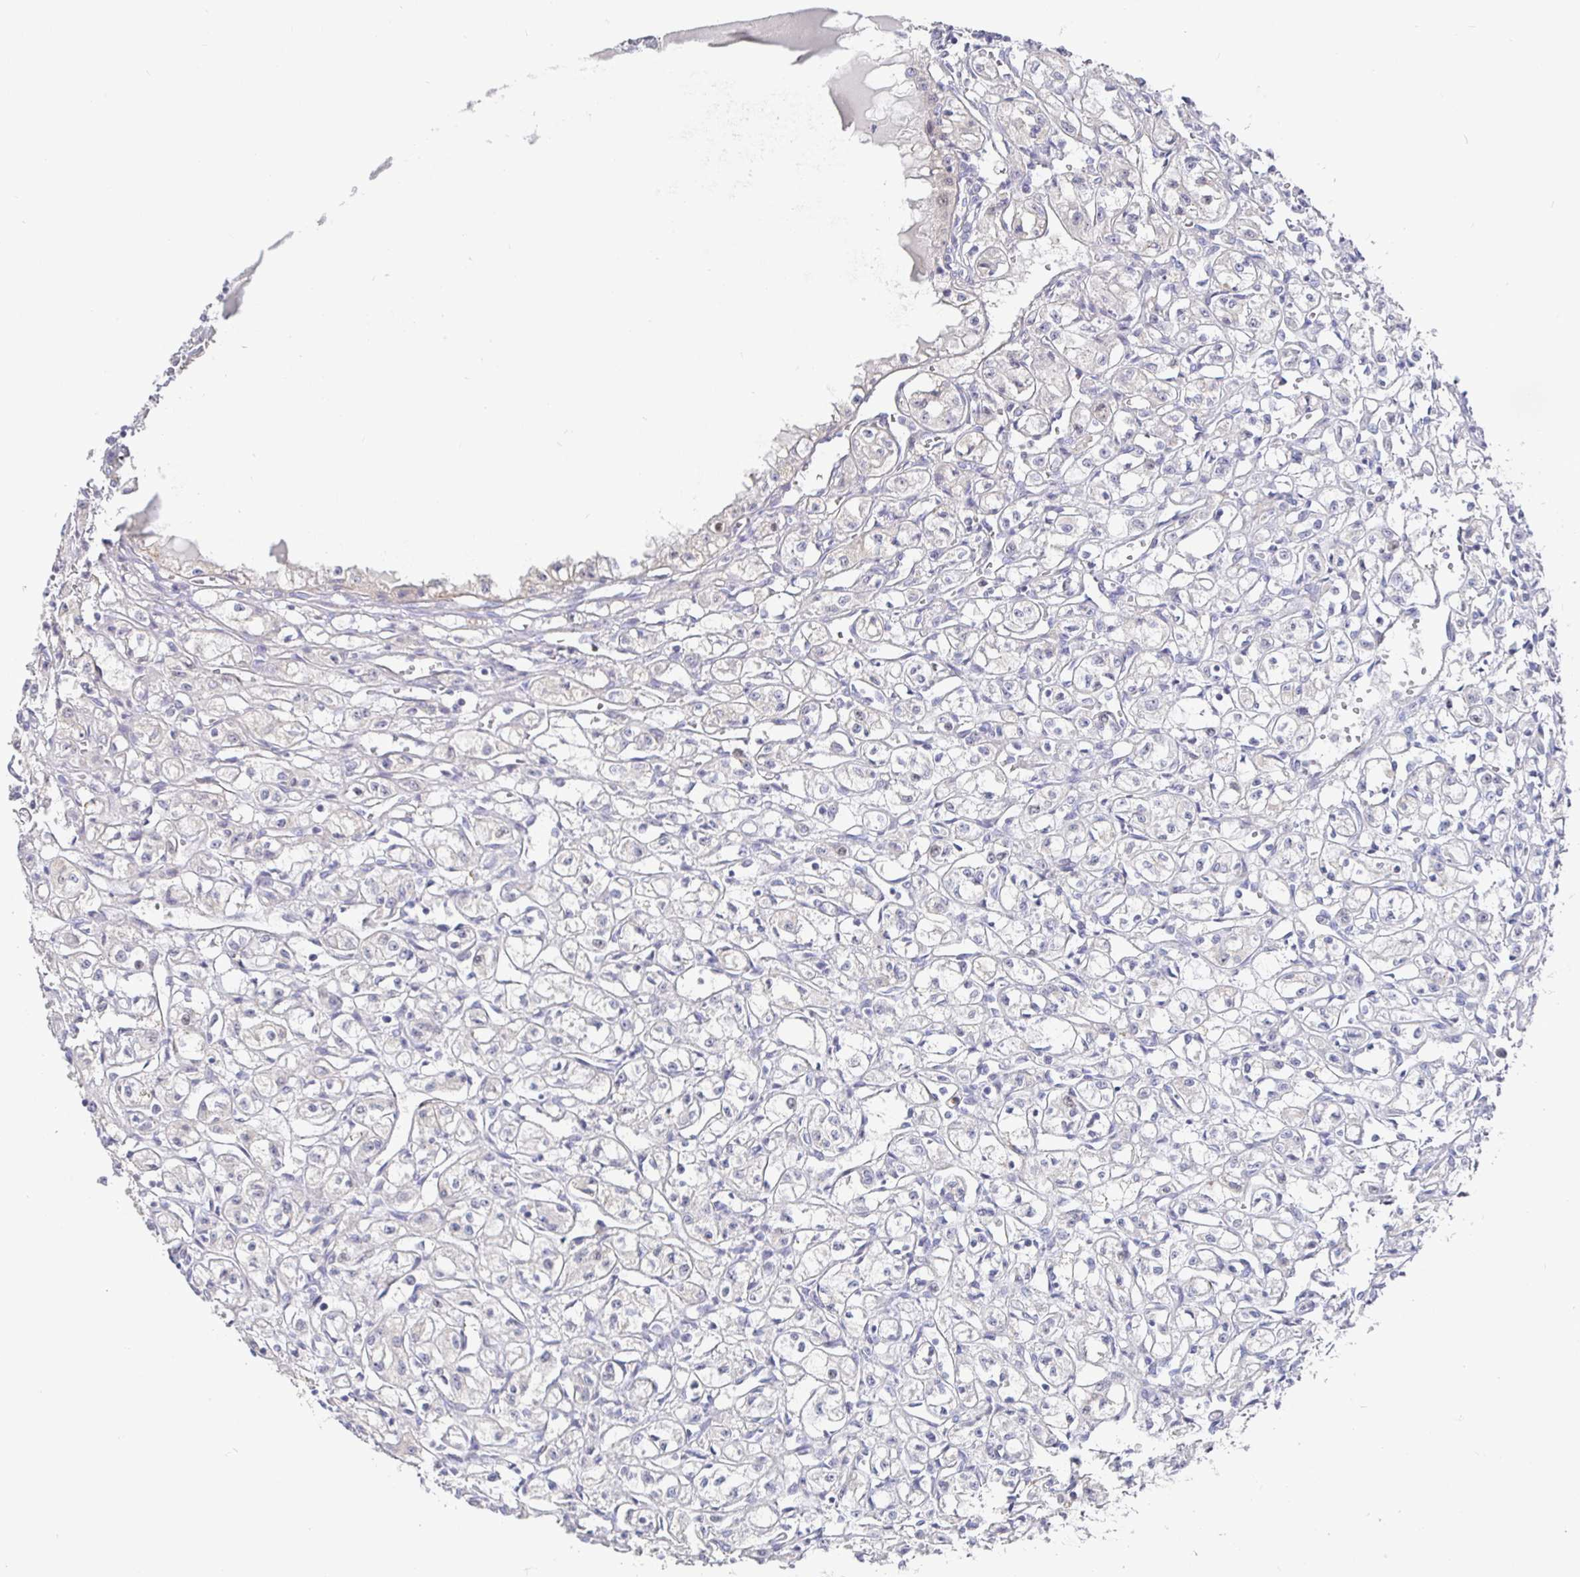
{"staining": {"intensity": "negative", "quantity": "none", "location": "none"}, "tissue": "renal cancer", "cell_type": "Tumor cells", "image_type": "cancer", "snomed": [{"axis": "morphology", "description": "Adenocarcinoma, NOS"}, {"axis": "topography", "description": "Kidney"}], "caption": "An immunohistochemistry image of renal cancer (adenocarcinoma) is shown. There is no staining in tumor cells of renal cancer (adenocarcinoma).", "gene": "CIT", "patient": {"sex": "male", "age": 56}}